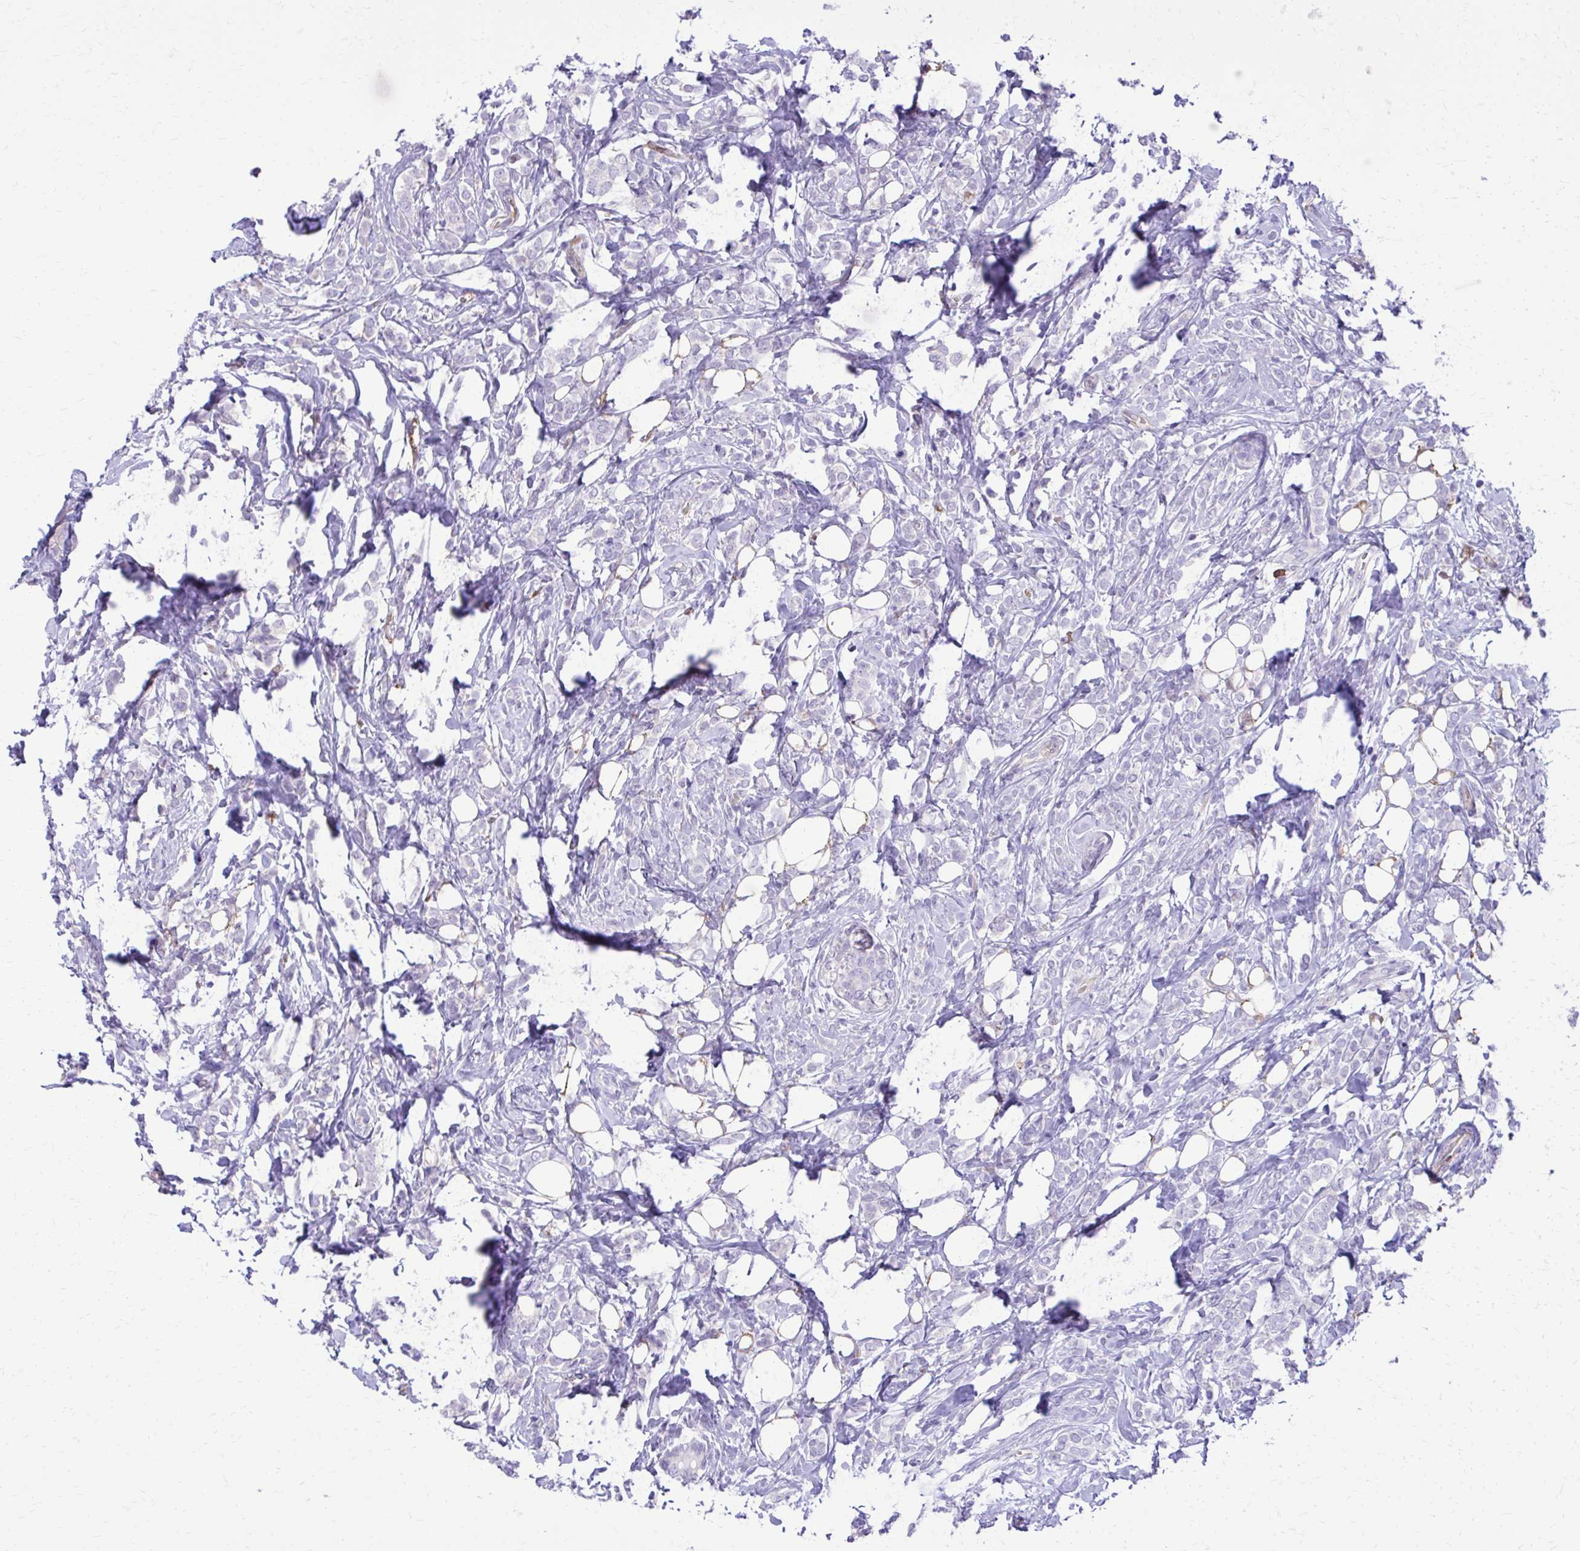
{"staining": {"intensity": "negative", "quantity": "none", "location": "none"}, "tissue": "breast cancer", "cell_type": "Tumor cells", "image_type": "cancer", "snomed": [{"axis": "morphology", "description": "Lobular carcinoma"}, {"axis": "topography", "description": "Breast"}], "caption": "Immunohistochemistry (IHC) image of neoplastic tissue: human breast cancer (lobular carcinoma) stained with DAB demonstrates no significant protein staining in tumor cells. Brightfield microscopy of immunohistochemistry stained with DAB (brown) and hematoxylin (blue), captured at high magnification.", "gene": "CAT", "patient": {"sex": "female", "age": 49}}